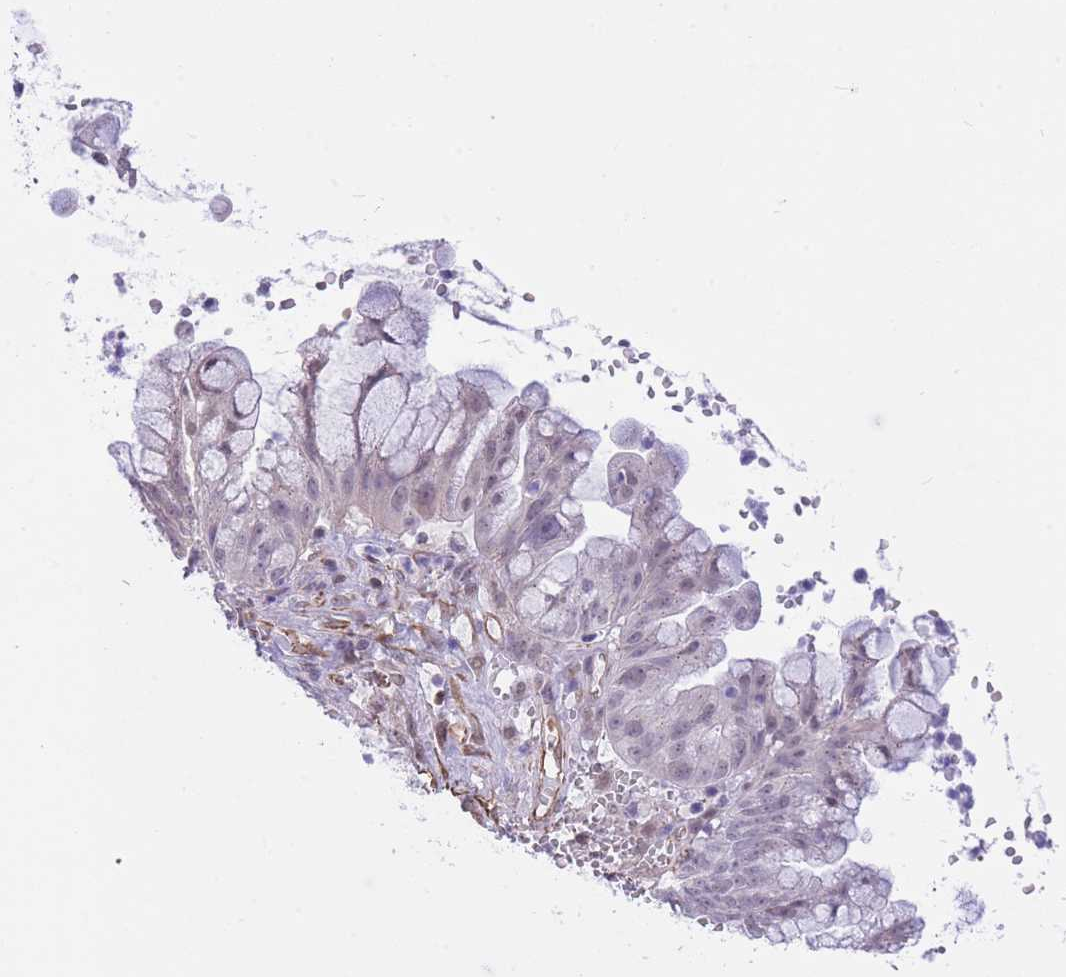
{"staining": {"intensity": "weak", "quantity": "<25%", "location": "nuclear"}, "tissue": "ovarian cancer", "cell_type": "Tumor cells", "image_type": "cancer", "snomed": [{"axis": "morphology", "description": "Cystadenocarcinoma, mucinous, NOS"}, {"axis": "topography", "description": "Ovary"}], "caption": "The micrograph shows no significant expression in tumor cells of ovarian mucinous cystadenocarcinoma.", "gene": "PSG8", "patient": {"sex": "female", "age": 70}}